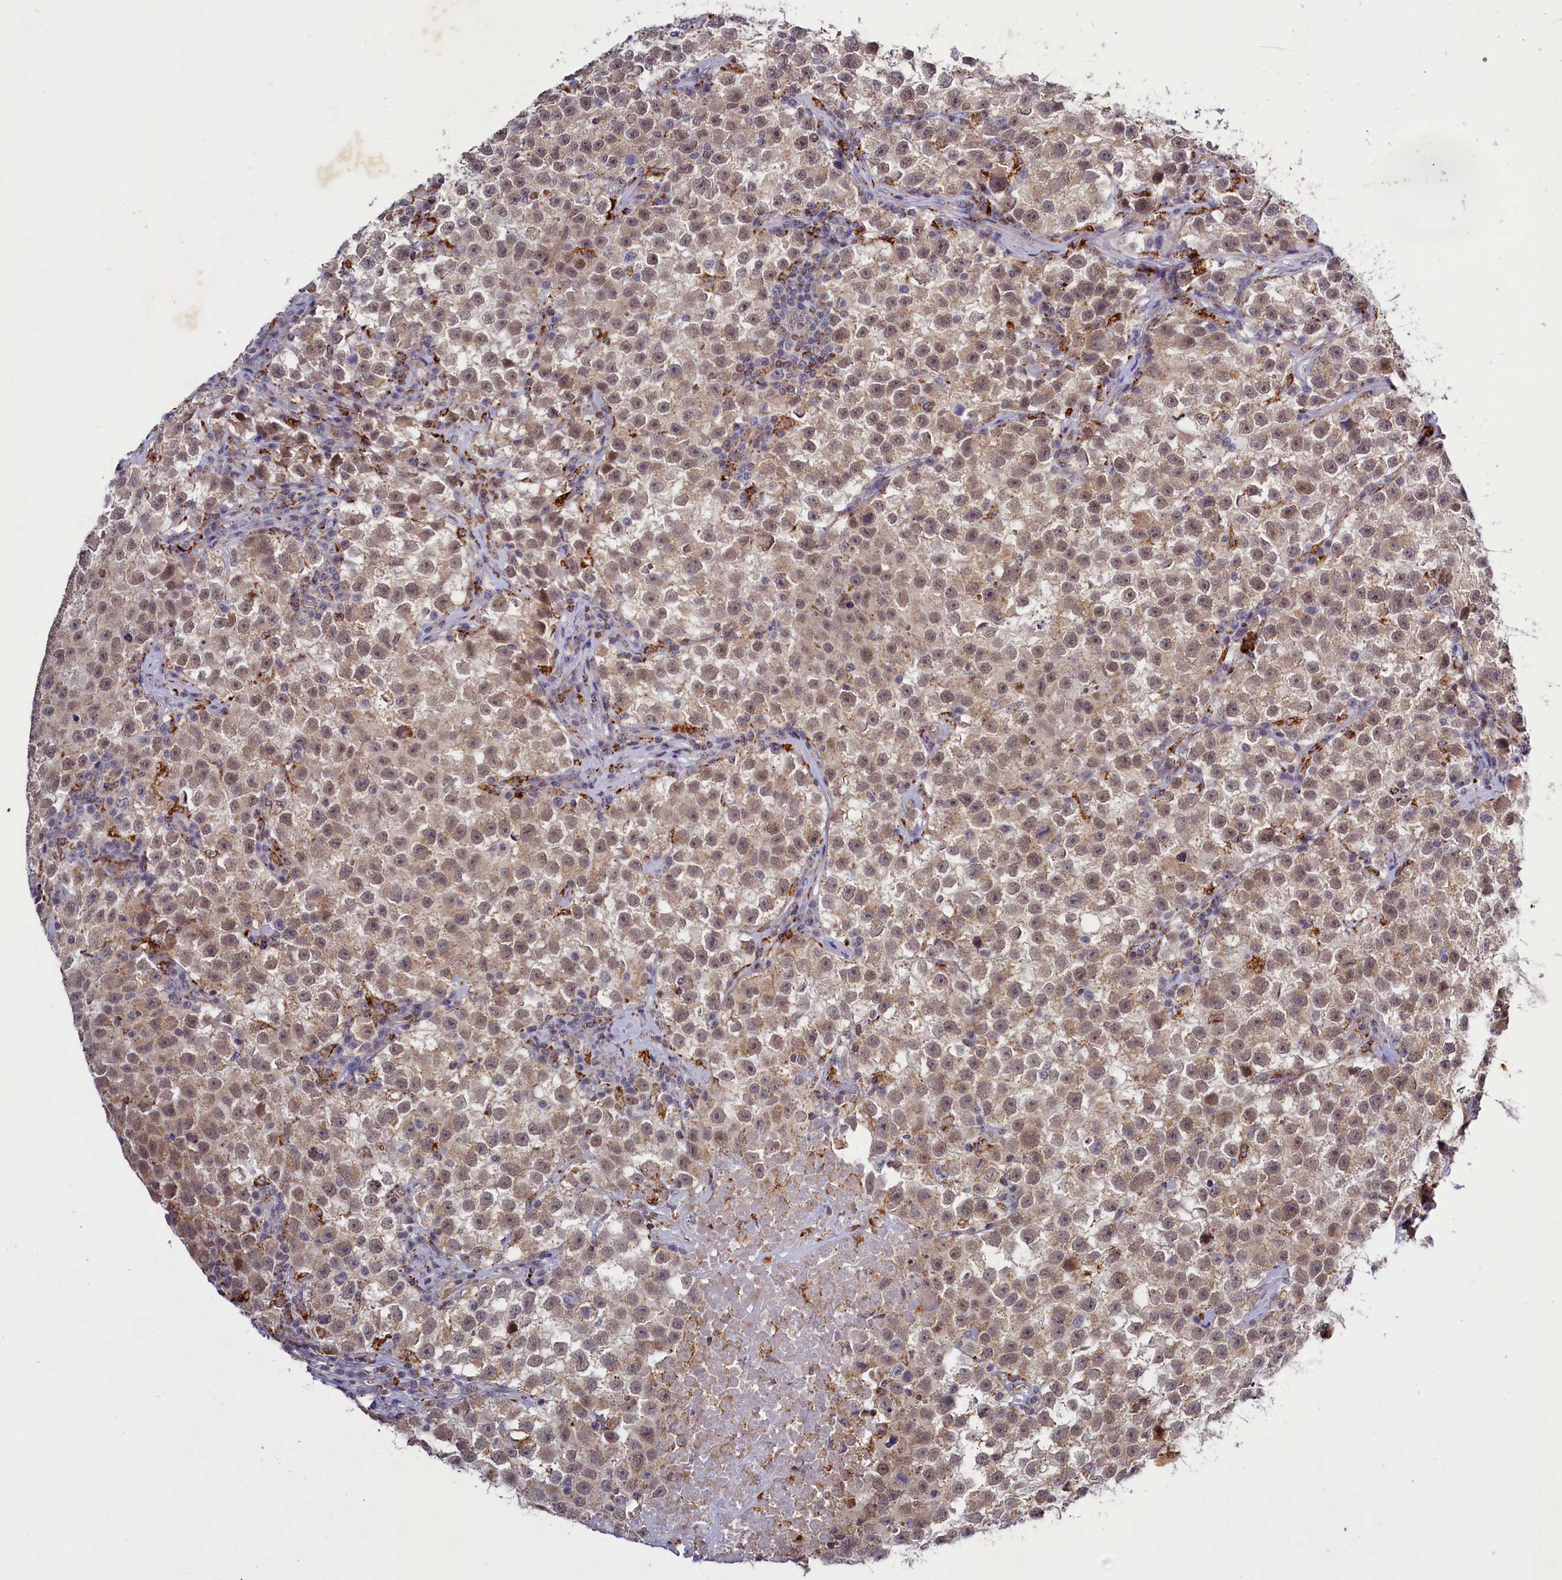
{"staining": {"intensity": "weak", "quantity": ">75%", "location": "cytoplasmic/membranous,nuclear"}, "tissue": "testis cancer", "cell_type": "Tumor cells", "image_type": "cancer", "snomed": [{"axis": "morphology", "description": "Seminoma, NOS"}, {"axis": "topography", "description": "Testis"}], "caption": "A micrograph showing weak cytoplasmic/membranous and nuclear positivity in approximately >75% of tumor cells in testis seminoma, as visualized by brown immunohistochemical staining.", "gene": "DYNC2H1", "patient": {"sex": "male", "age": 22}}